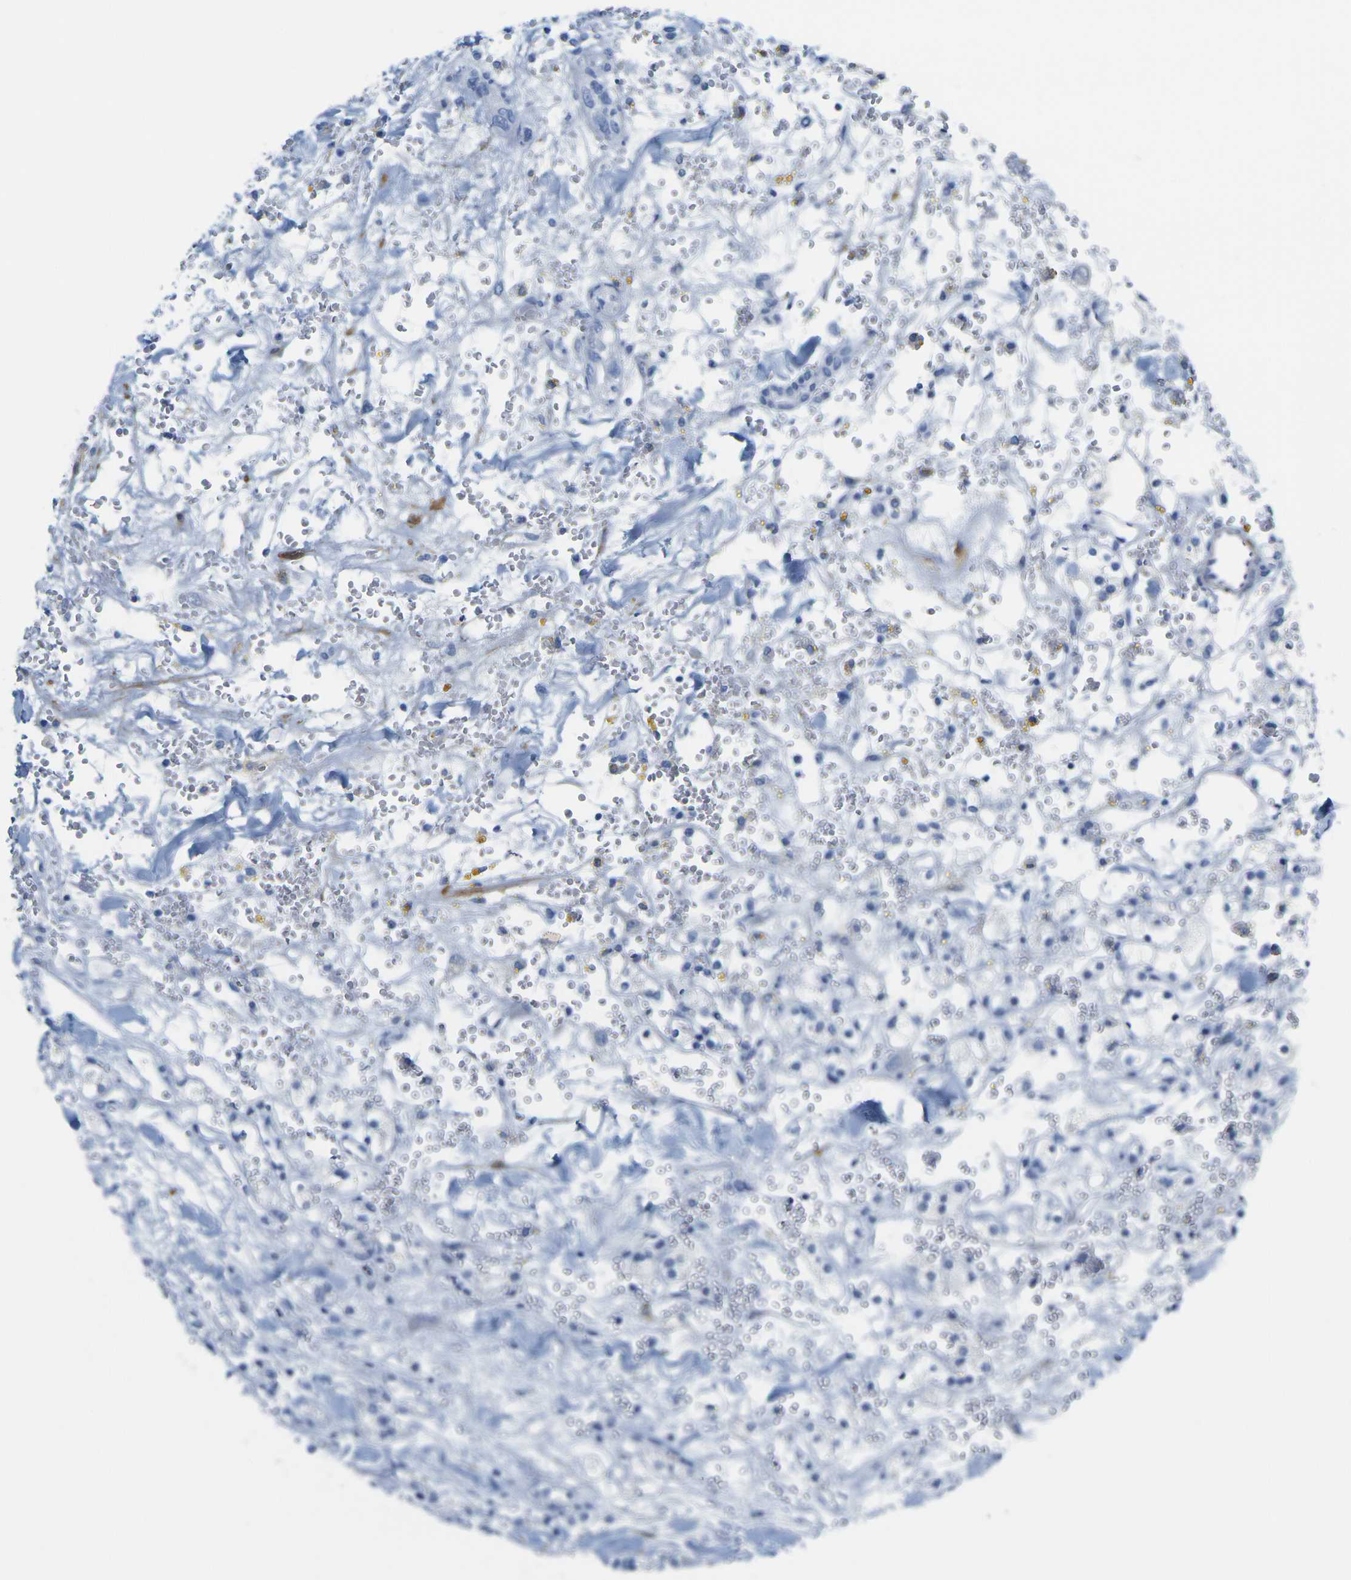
{"staining": {"intensity": "negative", "quantity": "none", "location": "none"}, "tissue": "renal cancer", "cell_type": "Tumor cells", "image_type": "cancer", "snomed": [{"axis": "morphology", "description": "Adenocarcinoma, NOS"}, {"axis": "topography", "description": "Kidney"}], "caption": "There is no significant staining in tumor cells of renal cancer (adenocarcinoma). (Stains: DAB immunohistochemistry with hematoxylin counter stain, Microscopy: brightfield microscopy at high magnification).", "gene": "CNN1", "patient": {"sex": "male", "age": 61}}